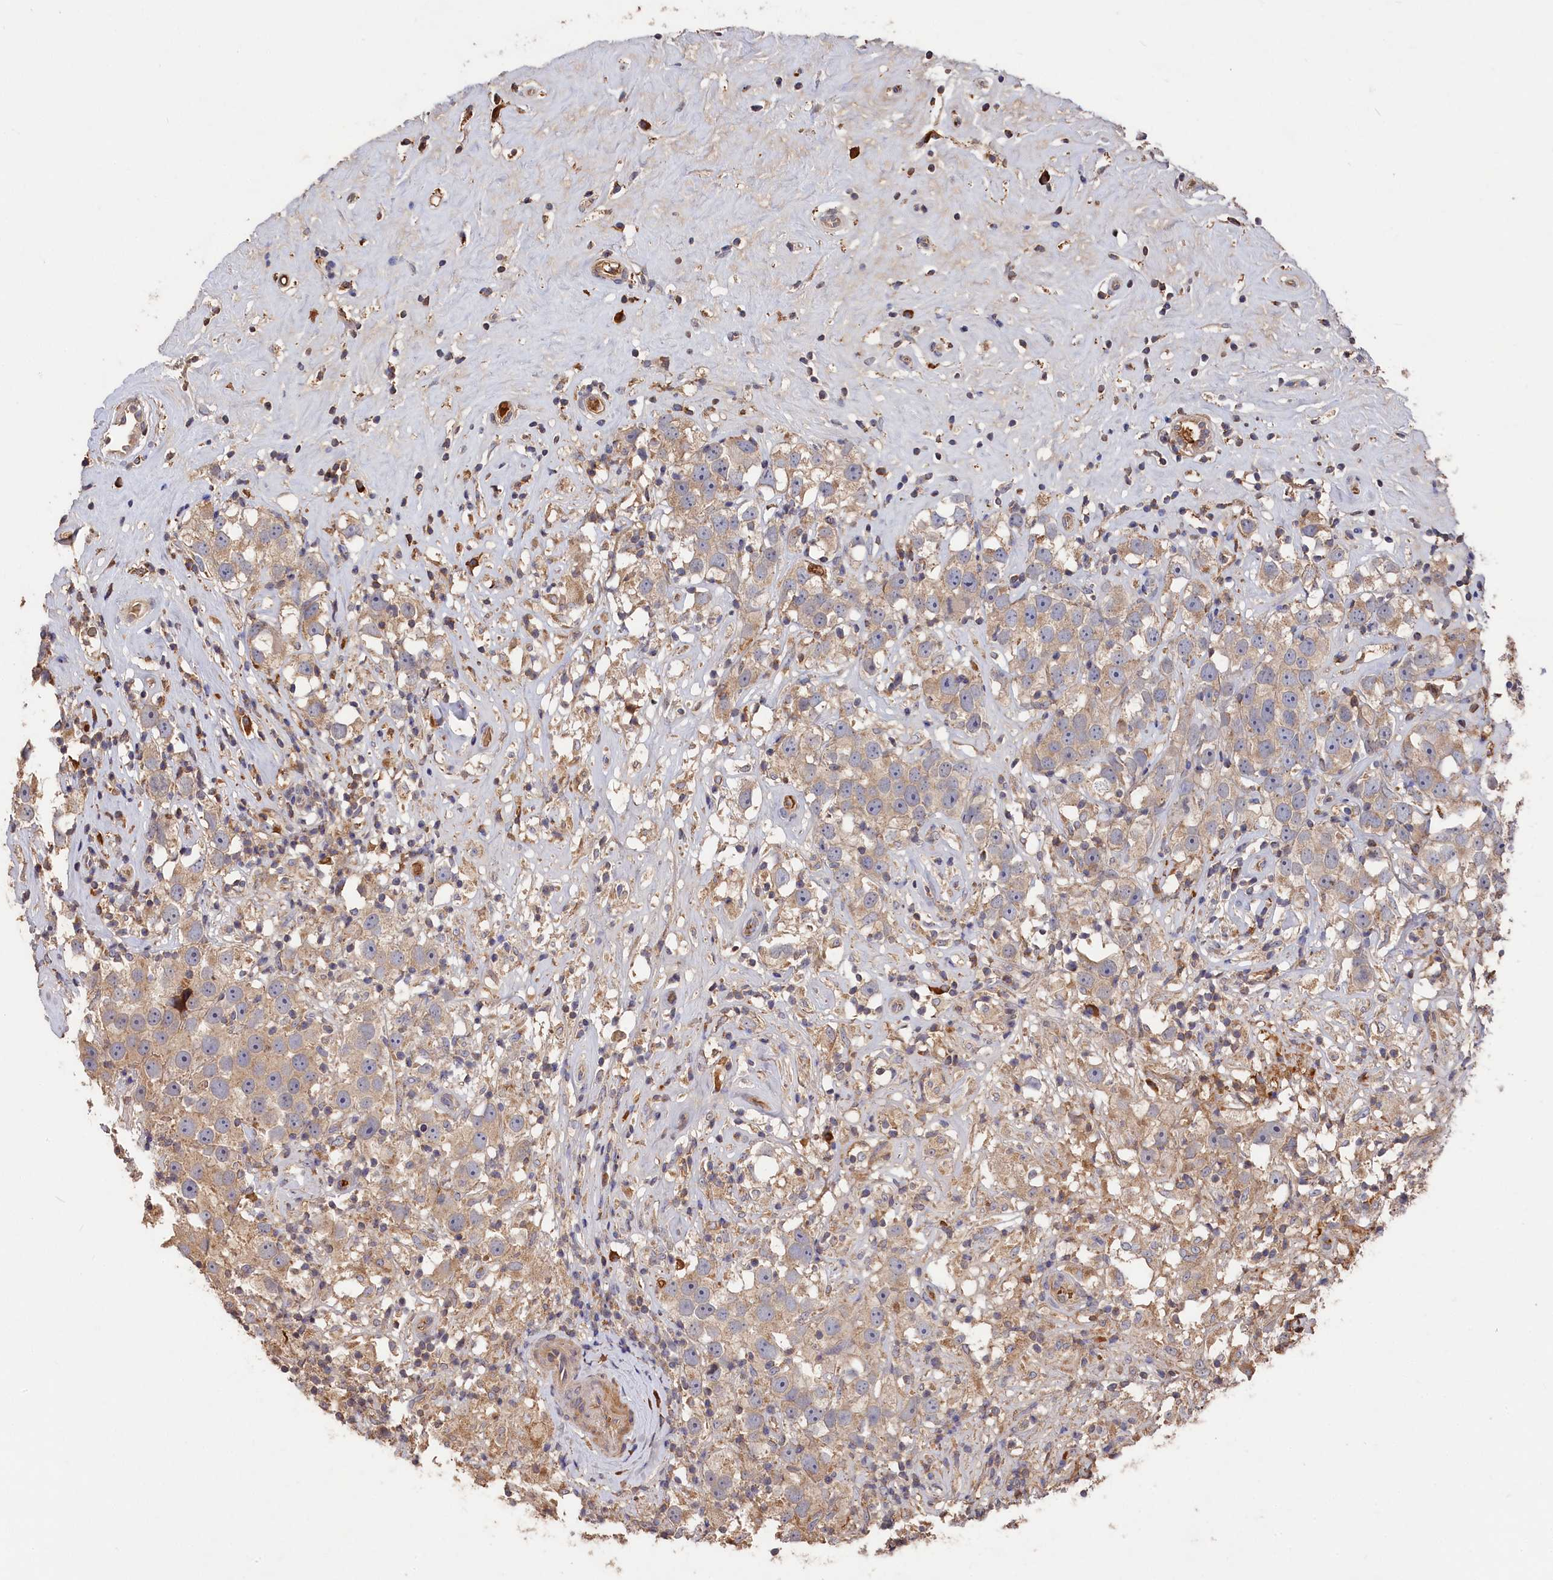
{"staining": {"intensity": "weak", "quantity": "25%-75%", "location": "cytoplasmic/membranous"}, "tissue": "testis cancer", "cell_type": "Tumor cells", "image_type": "cancer", "snomed": [{"axis": "morphology", "description": "Seminoma, NOS"}, {"axis": "topography", "description": "Testis"}], "caption": "The micrograph demonstrates staining of testis seminoma, revealing weak cytoplasmic/membranous protein staining (brown color) within tumor cells. (DAB IHC, brown staining for protein, blue staining for nuclei).", "gene": "DHRS11", "patient": {"sex": "male", "age": 49}}